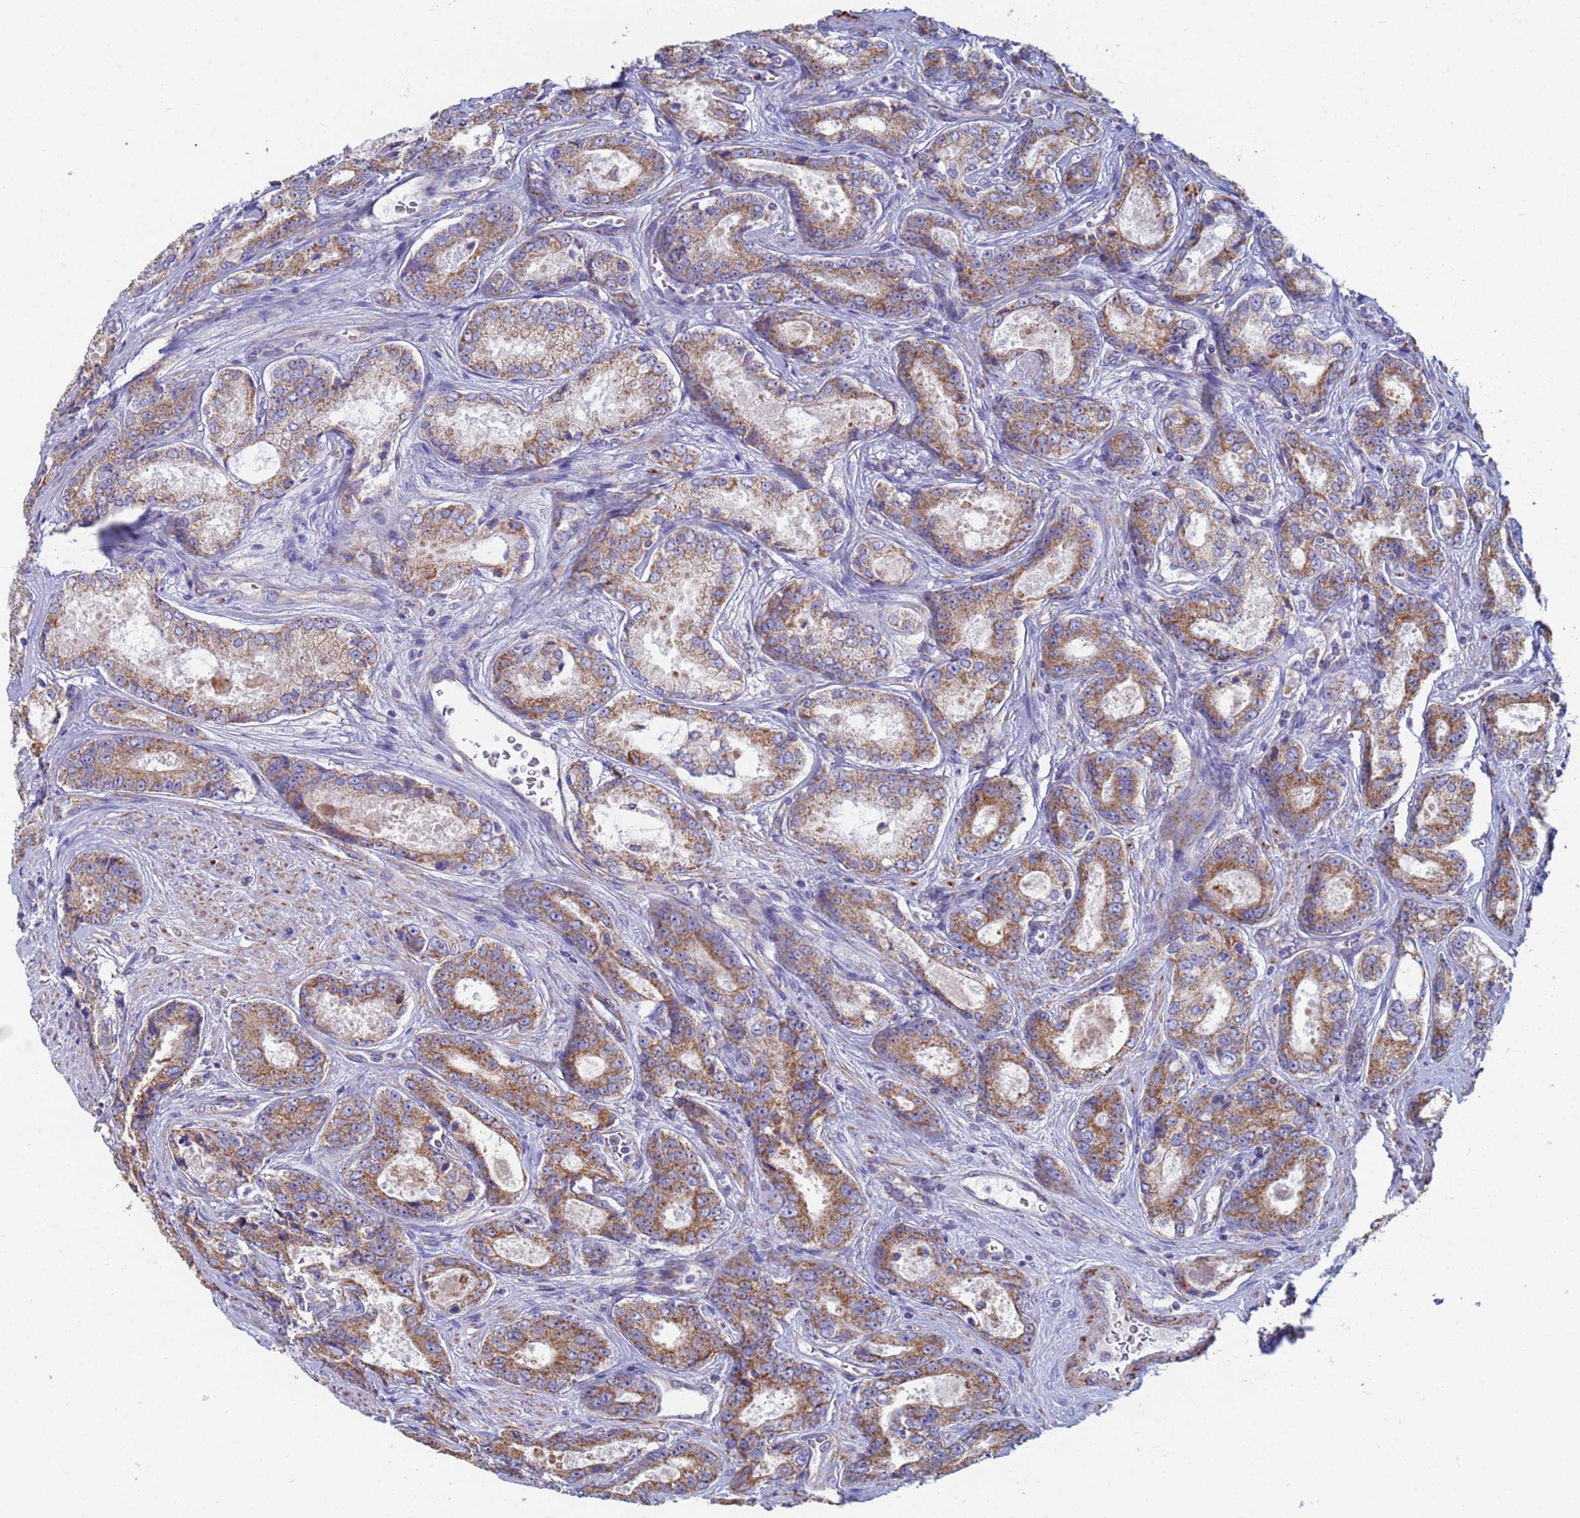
{"staining": {"intensity": "moderate", "quantity": ">75%", "location": "cytoplasmic/membranous"}, "tissue": "prostate cancer", "cell_type": "Tumor cells", "image_type": "cancer", "snomed": [{"axis": "morphology", "description": "Adenocarcinoma, Low grade"}, {"axis": "topography", "description": "Prostate"}], "caption": "Tumor cells reveal medium levels of moderate cytoplasmic/membranous expression in about >75% of cells in human prostate cancer (low-grade adenocarcinoma).", "gene": "UQCRH", "patient": {"sex": "male", "age": 68}}